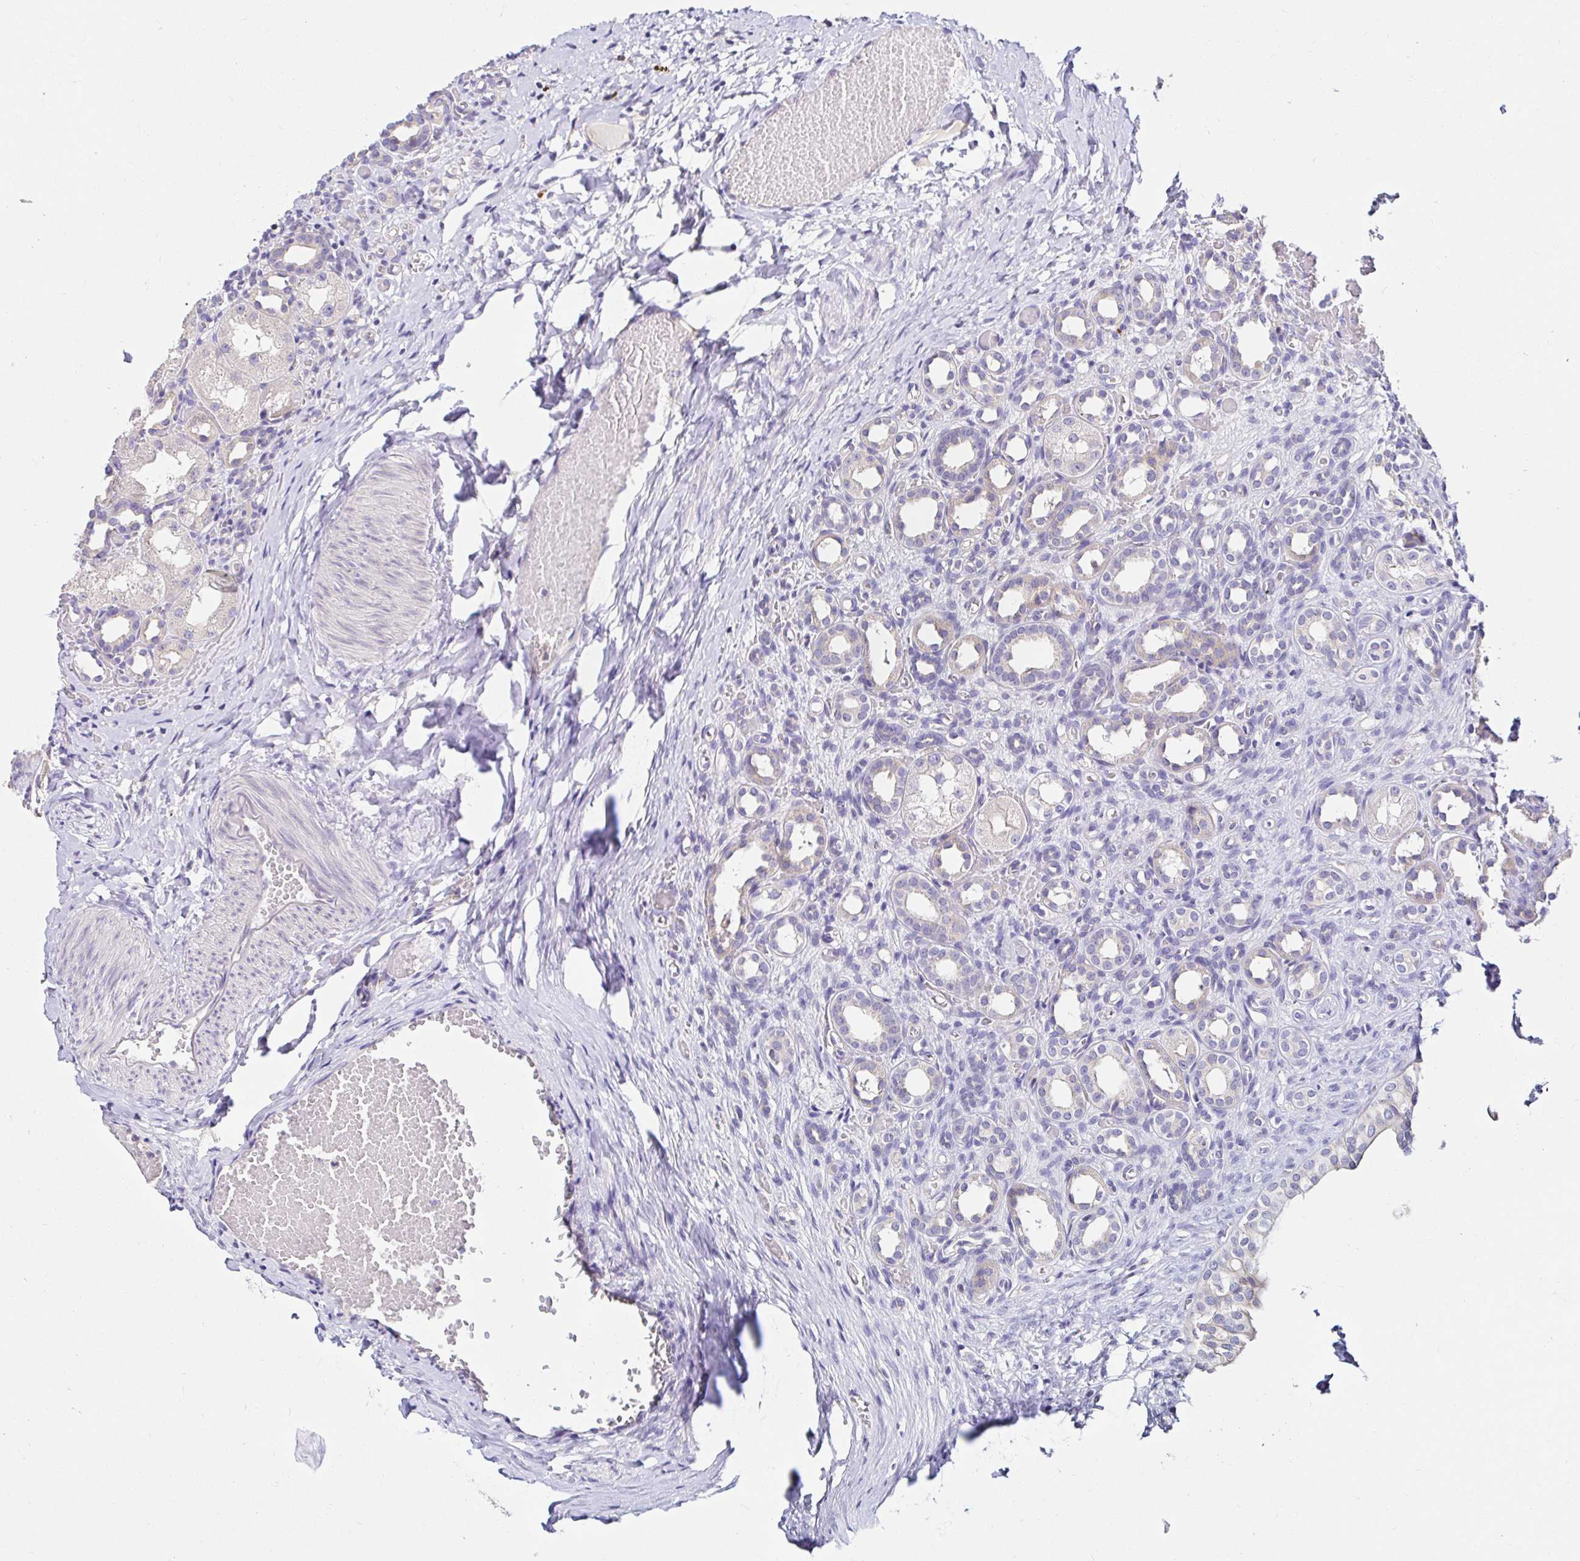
{"staining": {"intensity": "moderate", "quantity": "<25%", "location": "cytoplasmic/membranous"}, "tissue": "kidney", "cell_type": "Cells in glomeruli", "image_type": "normal", "snomed": [{"axis": "morphology", "description": "Normal tissue, NOS"}, {"axis": "topography", "description": "Kidney"}], "caption": "IHC (DAB (3,3'-diaminobenzidine)) staining of unremarkable kidney demonstrates moderate cytoplasmic/membranous protein positivity in approximately <25% of cells in glomeruli. The staining is performed using DAB brown chromogen to label protein expression. The nuclei are counter-stained blue using hematoxylin.", "gene": "VSIG2", "patient": {"sex": "male", "age": 1}}